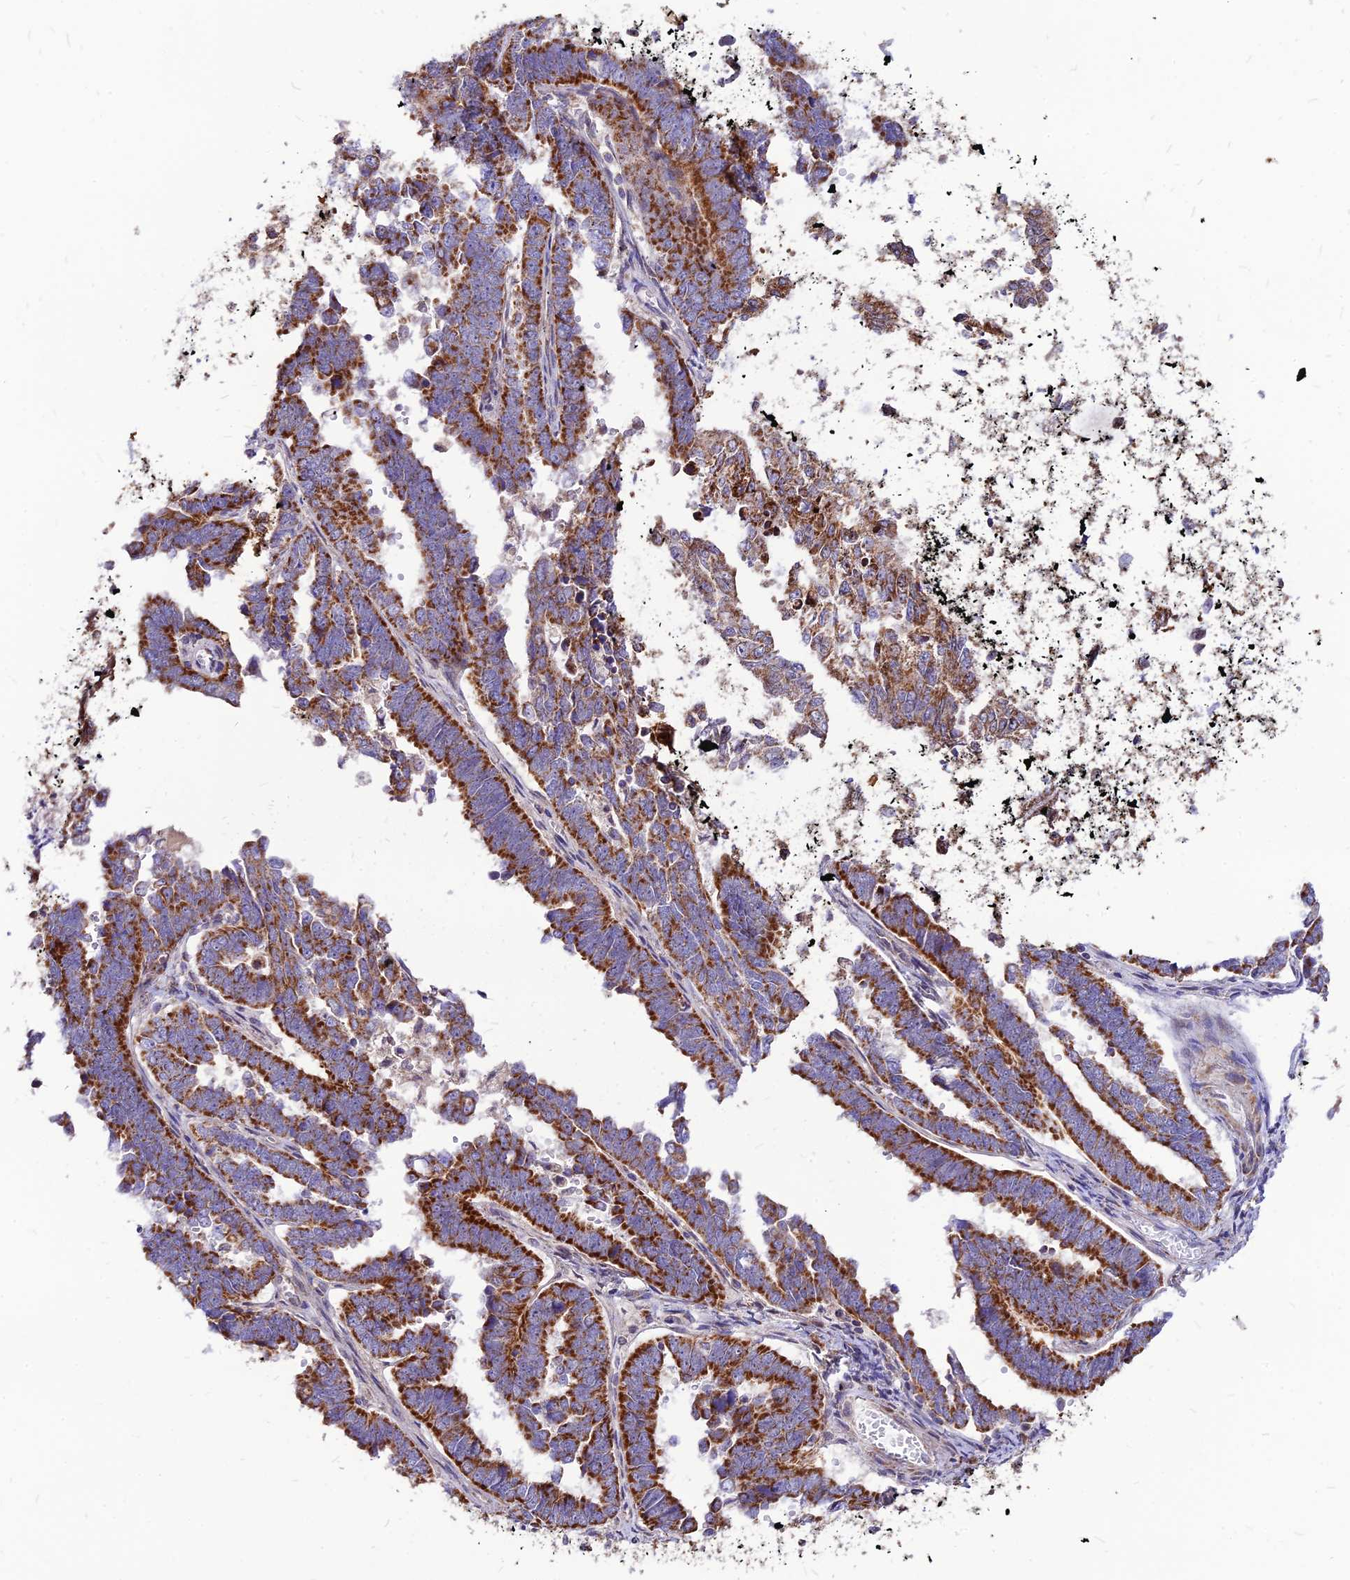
{"staining": {"intensity": "strong", "quantity": "25%-75%", "location": "cytoplasmic/membranous"}, "tissue": "endometrial cancer", "cell_type": "Tumor cells", "image_type": "cancer", "snomed": [{"axis": "morphology", "description": "Adenocarcinoma, NOS"}, {"axis": "topography", "description": "Endometrium"}], "caption": "Adenocarcinoma (endometrial) tissue displays strong cytoplasmic/membranous positivity in about 25%-75% of tumor cells", "gene": "ECI1", "patient": {"sex": "female", "age": 75}}